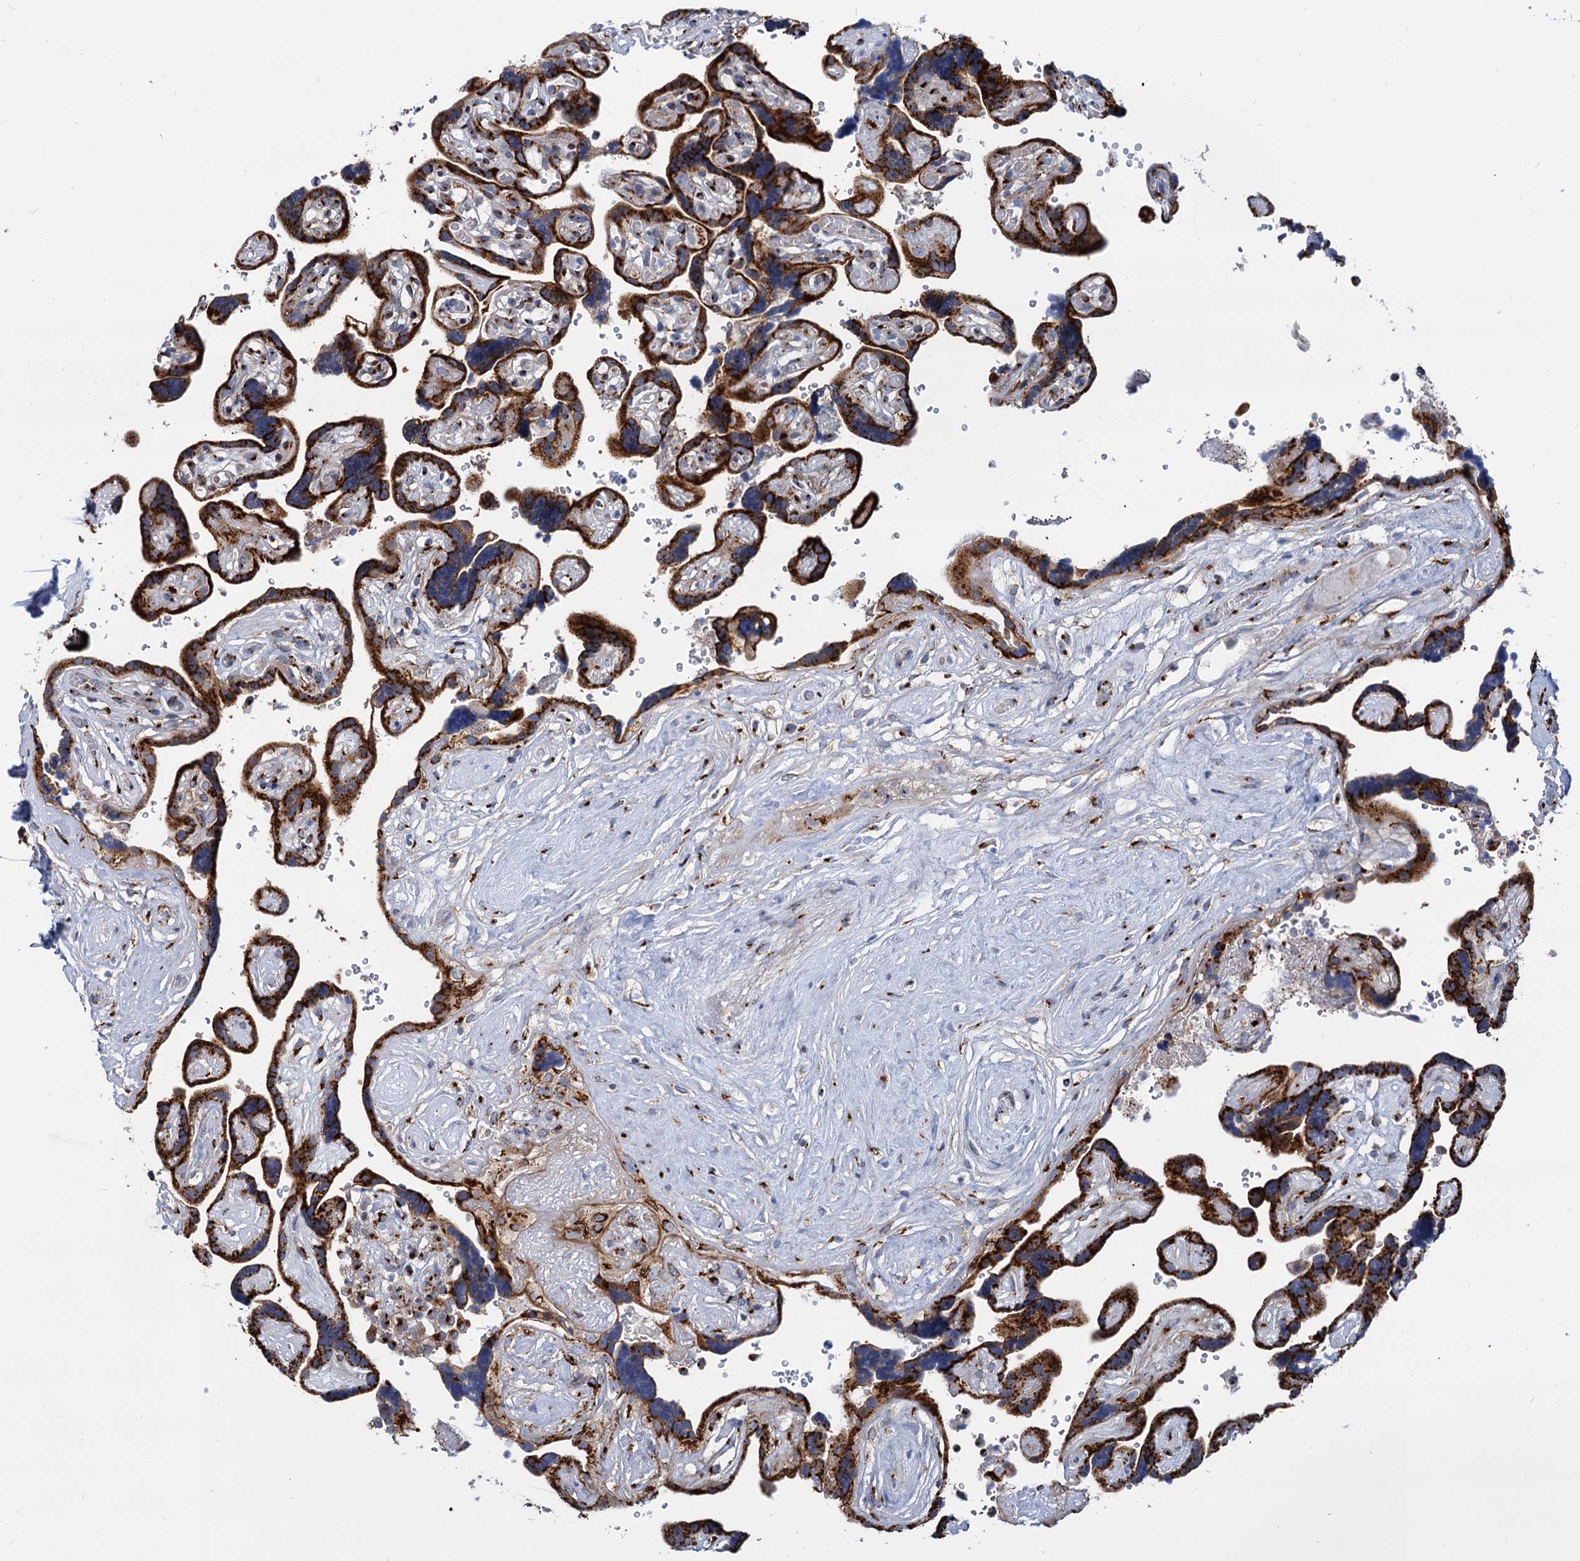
{"staining": {"intensity": "strong", "quantity": ">75%", "location": "cytoplasmic/membranous"}, "tissue": "placenta", "cell_type": "Decidual cells", "image_type": "normal", "snomed": [{"axis": "morphology", "description": "Normal tissue, NOS"}, {"axis": "topography", "description": "Placenta"}], "caption": "This image exhibits benign placenta stained with immunohistochemistry to label a protein in brown. The cytoplasmic/membranous of decidual cells show strong positivity for the protein. Nuclei are counter-stained blue.", "gene": "SUPT20H", "patient": {"sex": "female", "age": 30}}